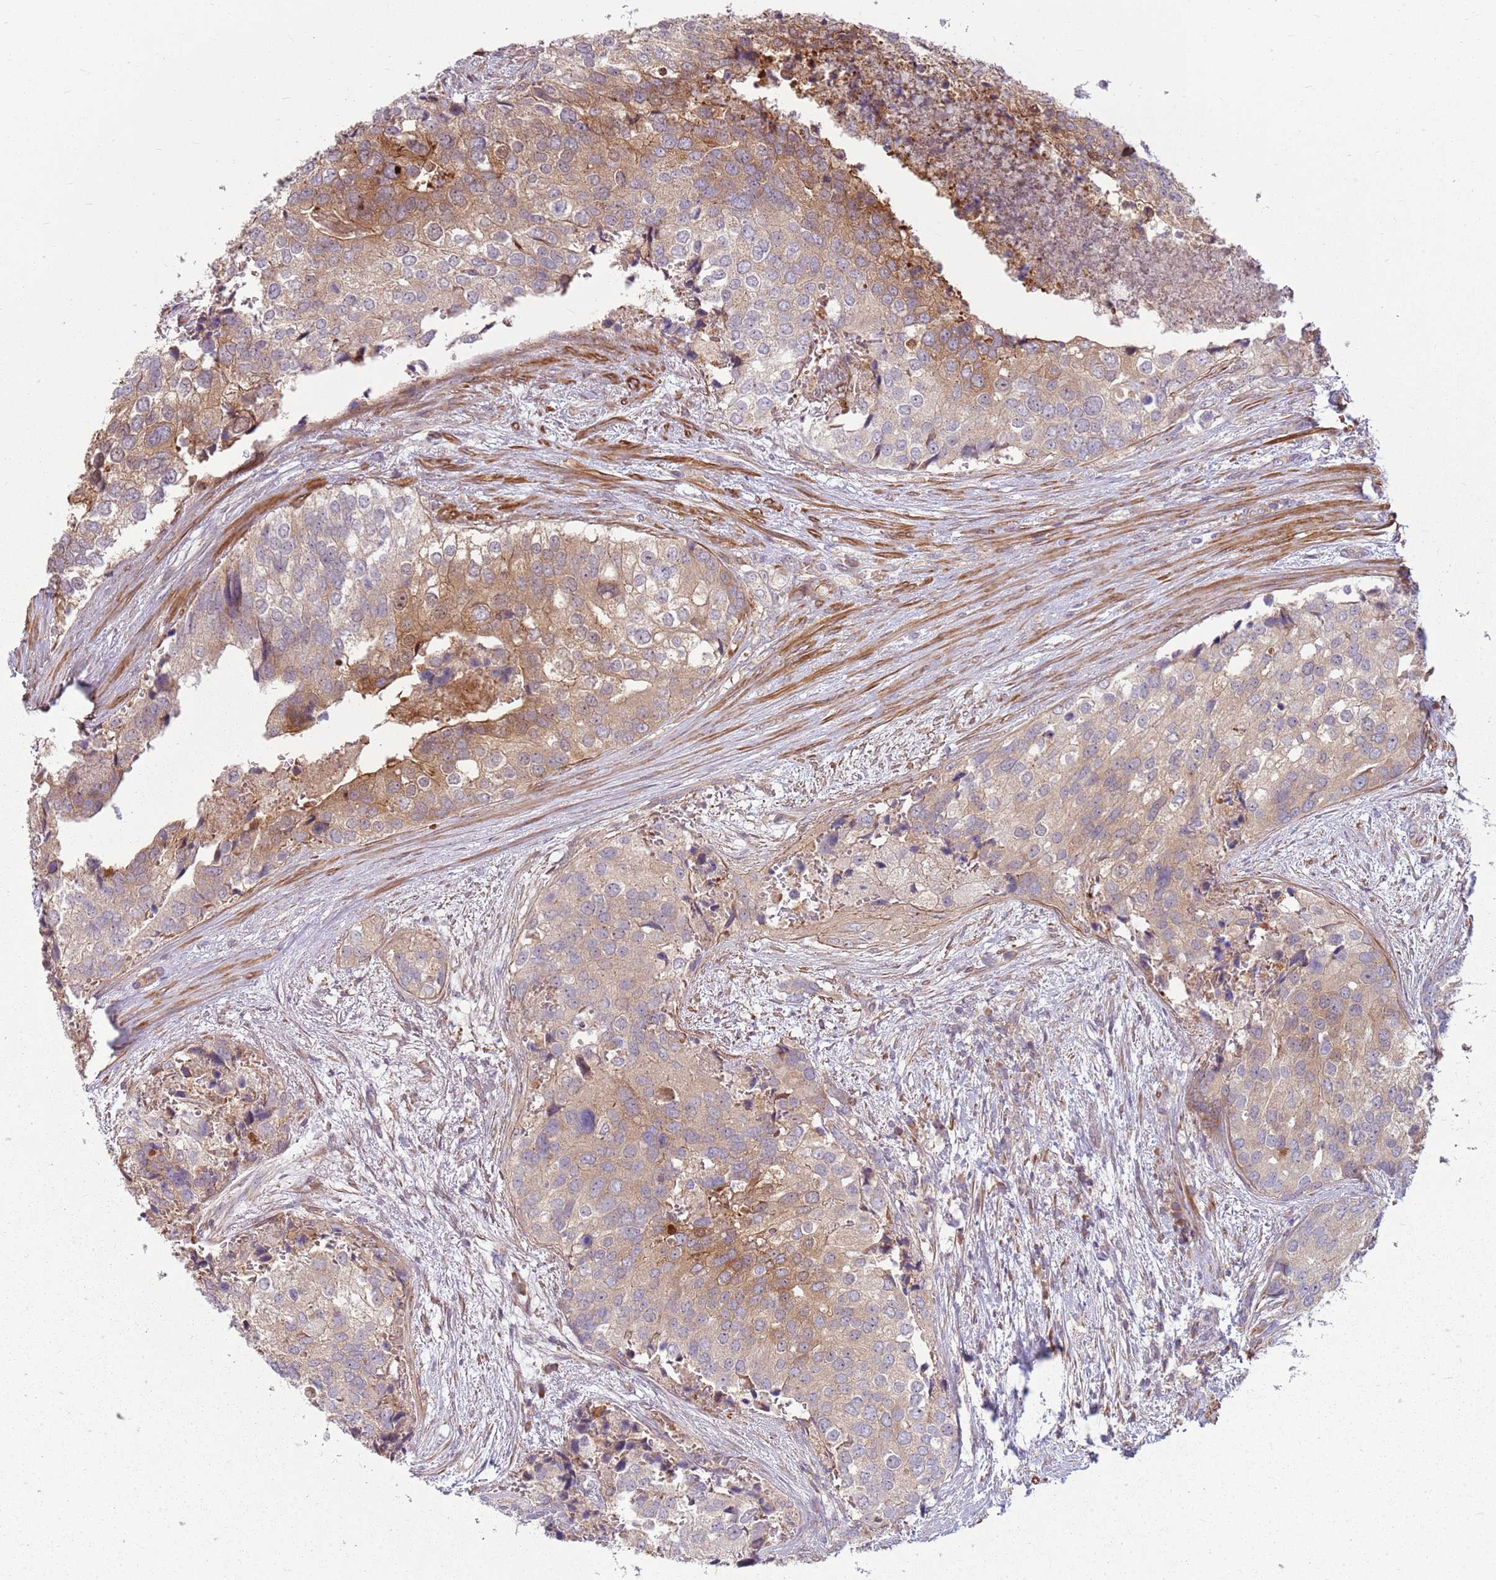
{"staining": {"intensity": "moderate", "quantity": "25%-75%", "location": "cytoplasmic/membranous"}, "tissue": "prostate cancer", "cell_type": "Tumor cells", "image_type": "cancer", "snomed": [{"axis": "morphology", "description": "Adenocarcinoma, High grade"}, {"axis": "topography", "description": "Prostate"}], "caption": "The histopathology image shows staining of prostate cancer, revealing moderate cytoplasmic/membranous protein expression (brown color) within tumor cells. Immunohistochemistry stains the protein of interest in brown and the nuclei are stained blue.", "gene": "RPL21", "patient": {"sex": "male", "age": 62}}